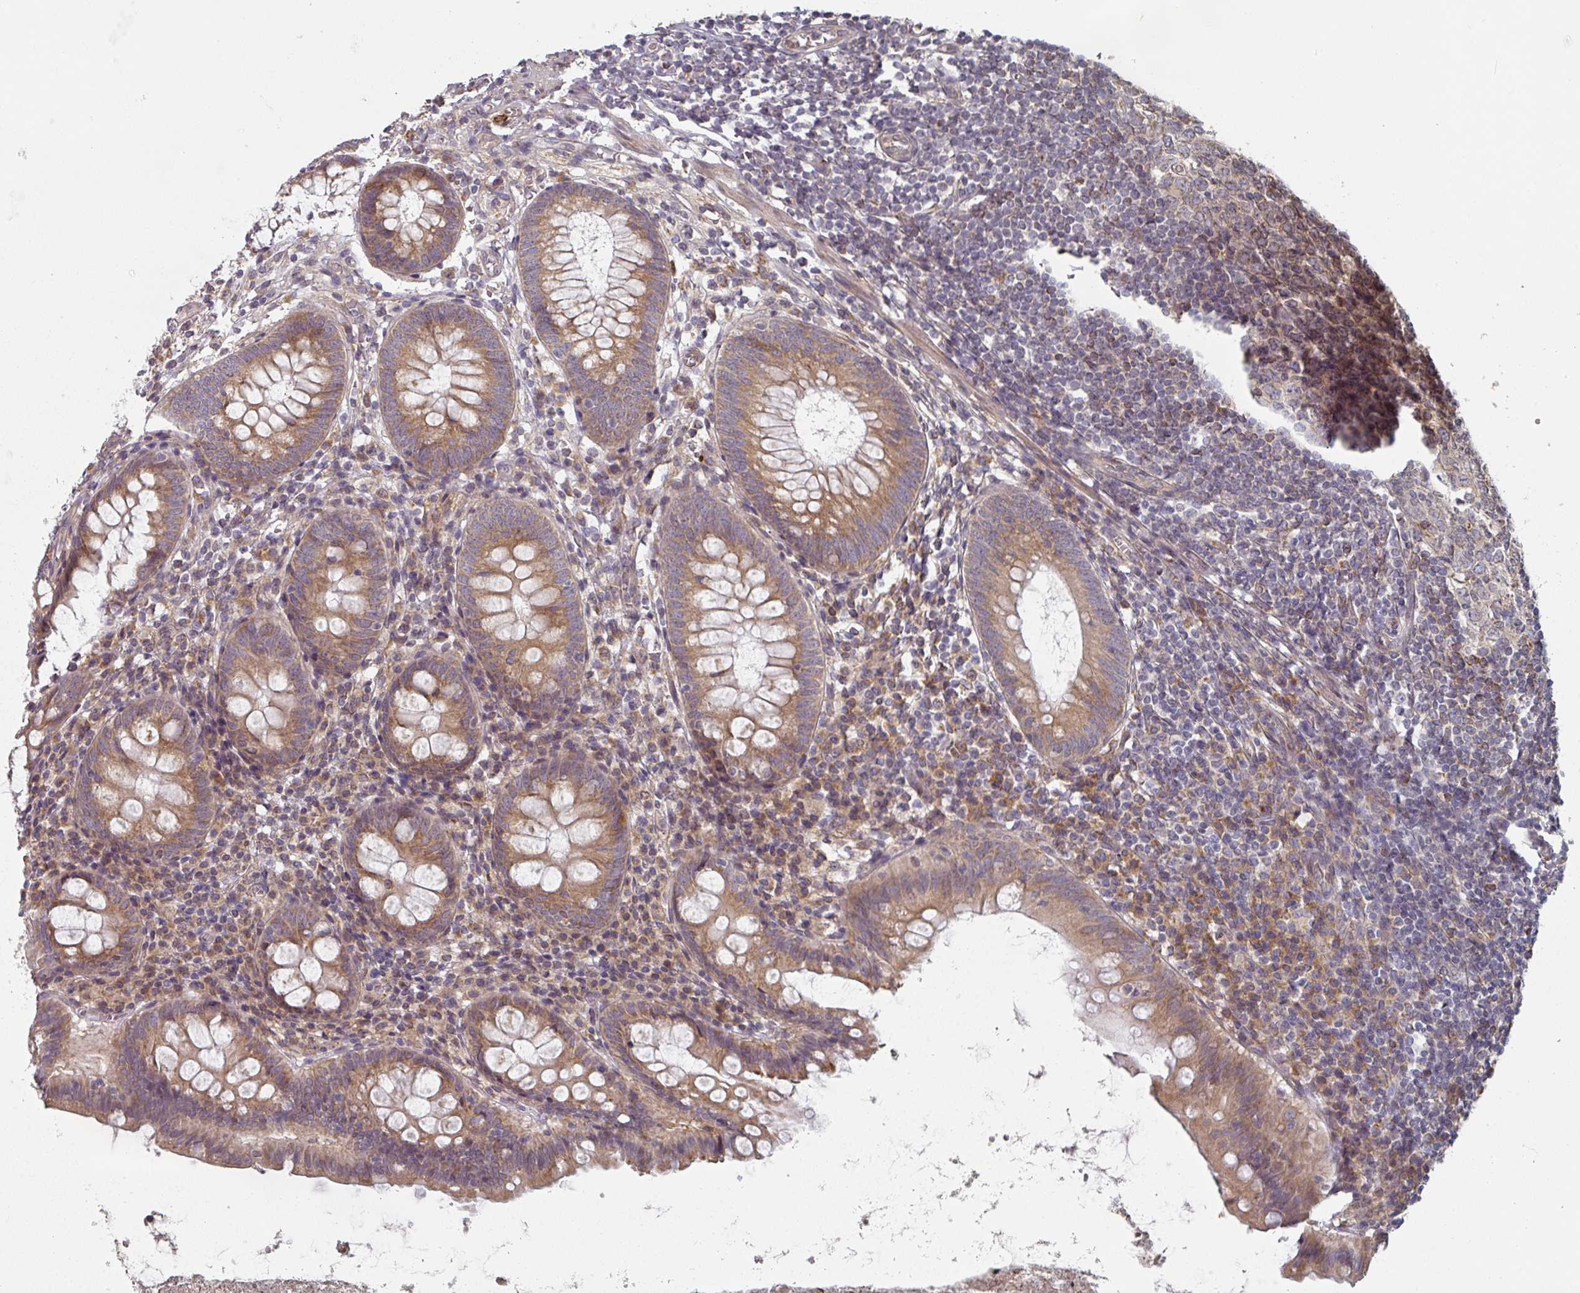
{"staining": {"intensity": "moderate", "quantity": ">75%", "location": "cytoplasmic/membranous"}, "tissue": "appendix", "cell_type": "Glandular cells", "image_type": "normal", "snomed": [{"axis": "morphology", "description": "Normal tissue, NOS"}, {"axis": "topography", "description": "Appendix"}], "caption": "Glandular cells exhibit medium levels of moderate cytoplasmic/membranous staining in about >75% of cells in unremarkable human appendix. (DAB IHC with brightfield microscopy, high magnification).", "gene": "TAPT1", "patient": {"sex": "female", "age": 51}}